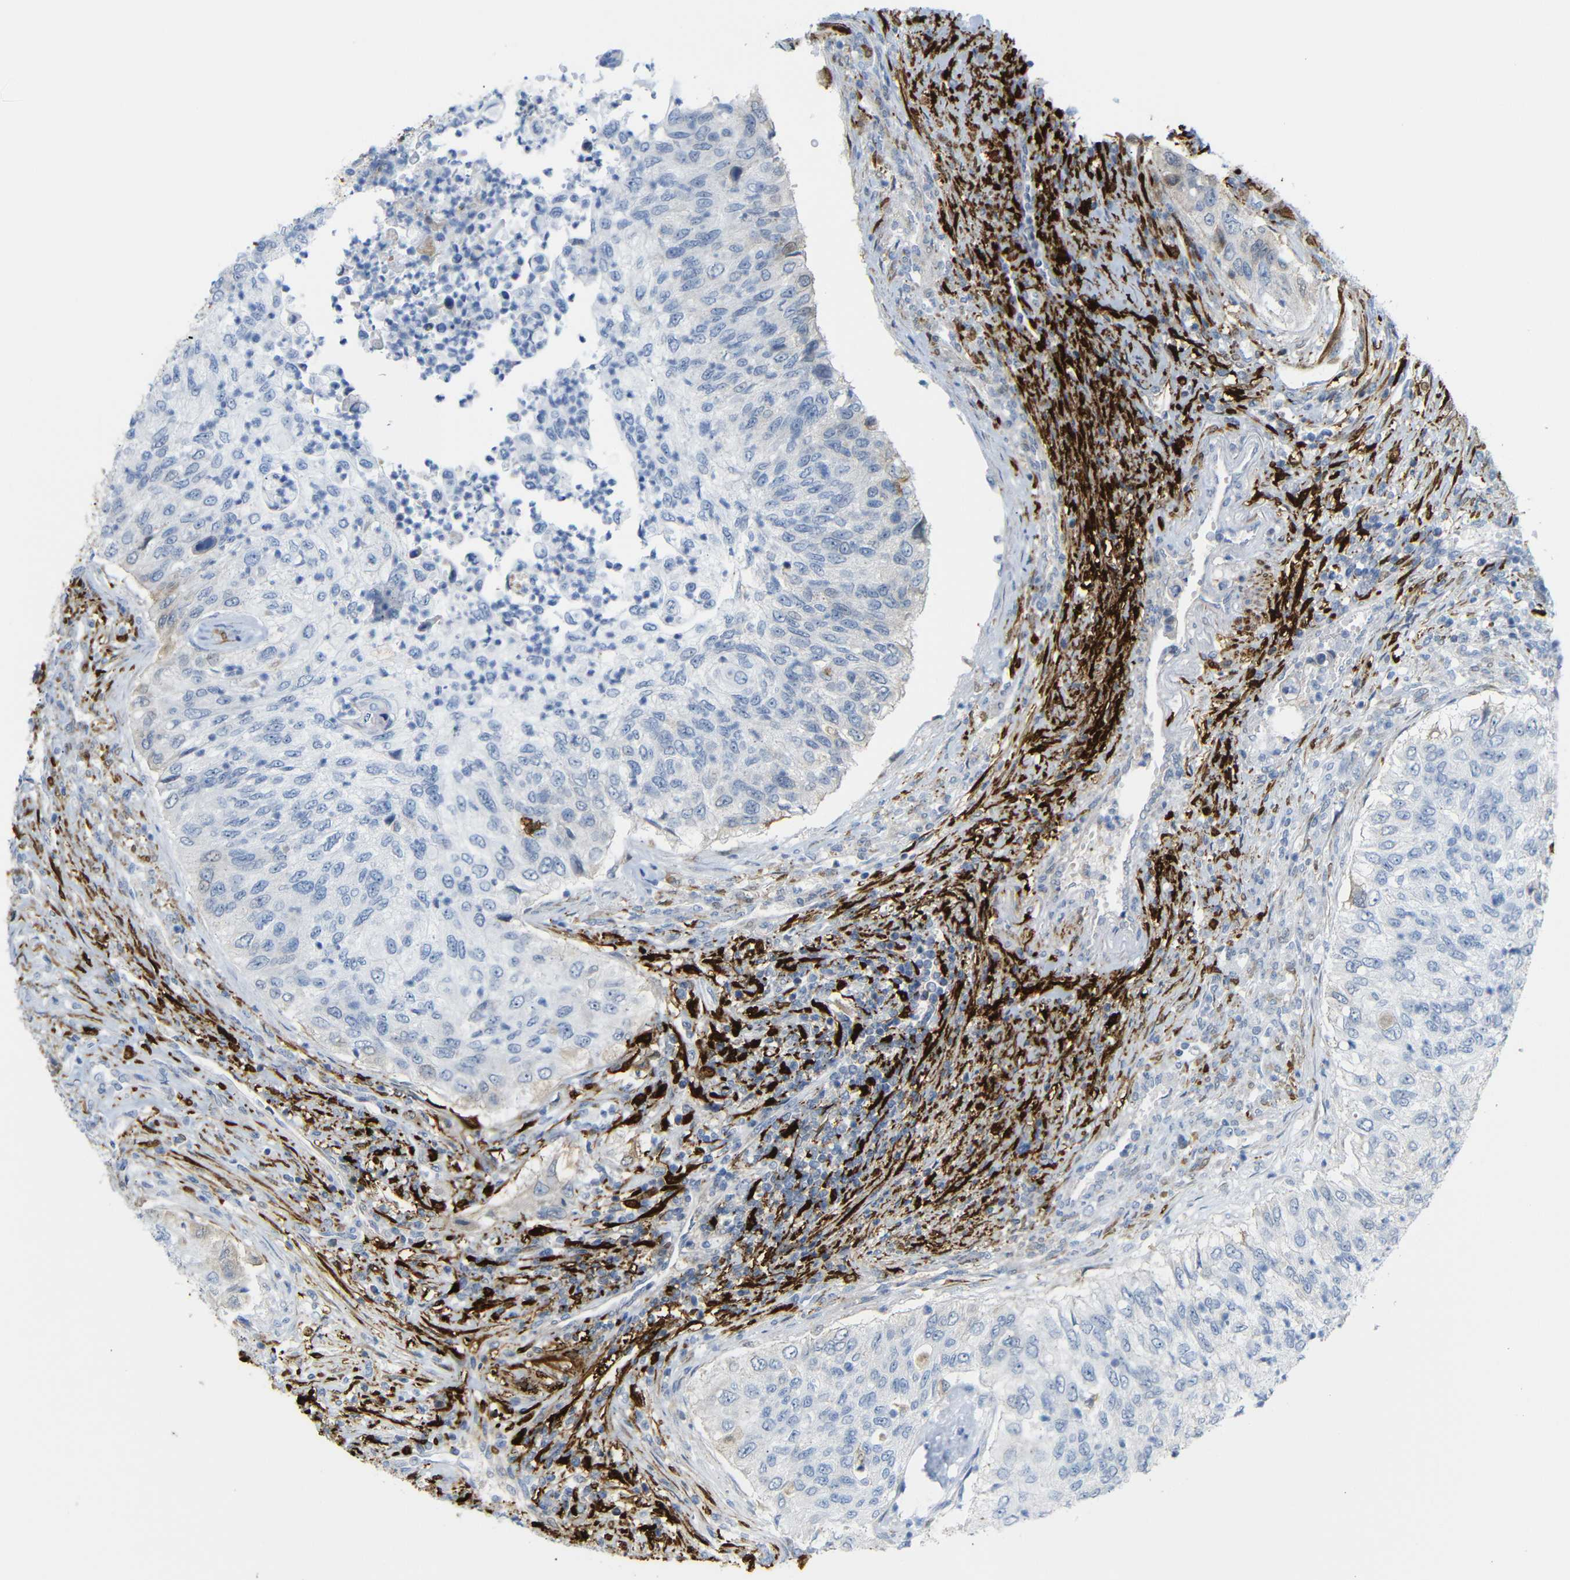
{"staining": {"intensity": "weak", "quantity": "<25%", "location": "cytoplasmic/membranous,nuclear"}, "tissue": "urothelial cancer", "cell_type": "Tumor cells", "image_type": "cancer", "snomed": [{"axis": "morphology", "description": "Urothelial carcinoma, High grade"}, {"axis": "topography", "description": "Urinary bladder"}], "caption": "Tumor cells are negative for brown protein staining in urothelial carcinoma (high-grade).", "gene": "MT1A", "patient": {"sex": "female", "age": 60}}